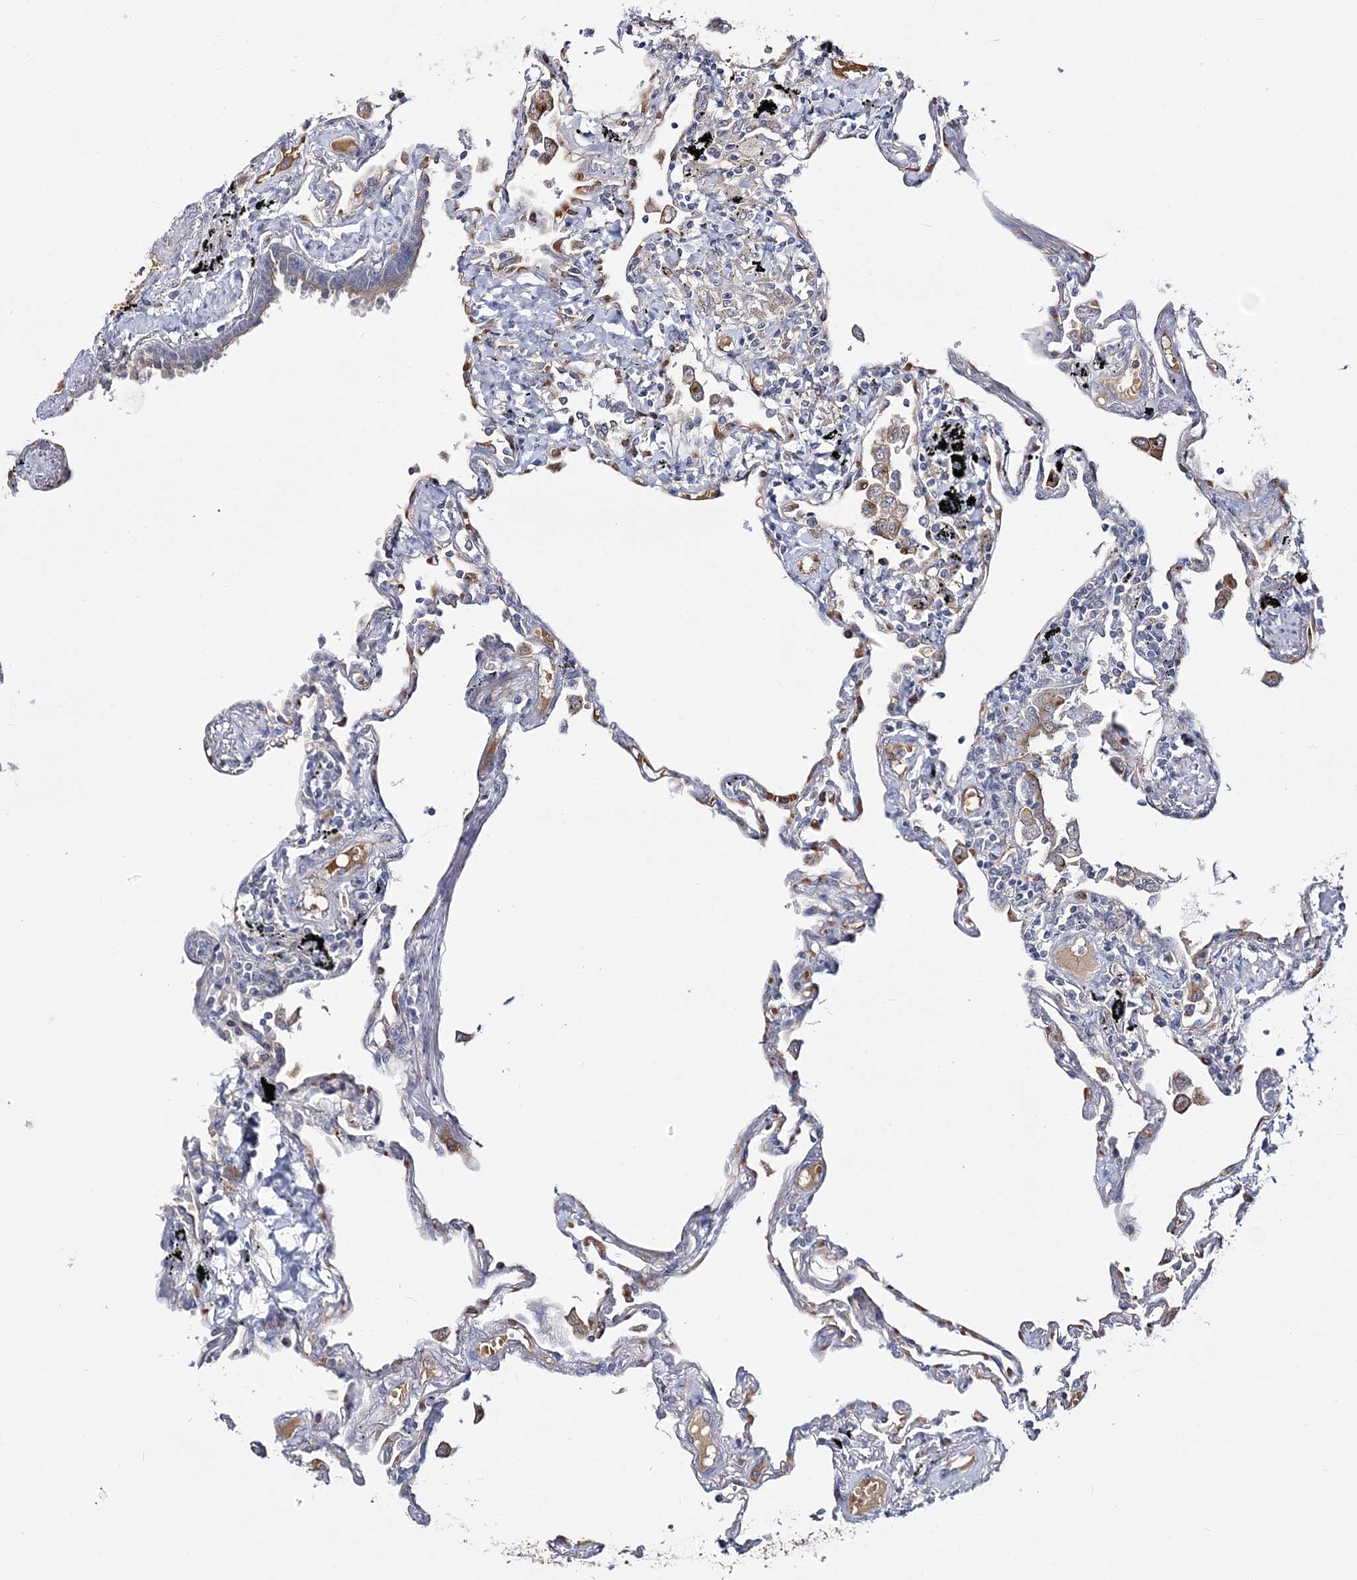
{"staining": {"intensity": "negative", "quantity": "none", "location": "none"}, "tissue": "lung", "cell_type": "Alveolar cells", "image_type": "normal", "snomed": [{"axis": "morphology", "description": "Normal tissue, NOS"}, {"axis": "topography", "description": "Lung"}], "caption": "Immunohistochemistry of unremarkable lung exhibits no staining in alveolar cells.", "gene": "ATP11B", "patient": {"sex": "female", "age": 67}}